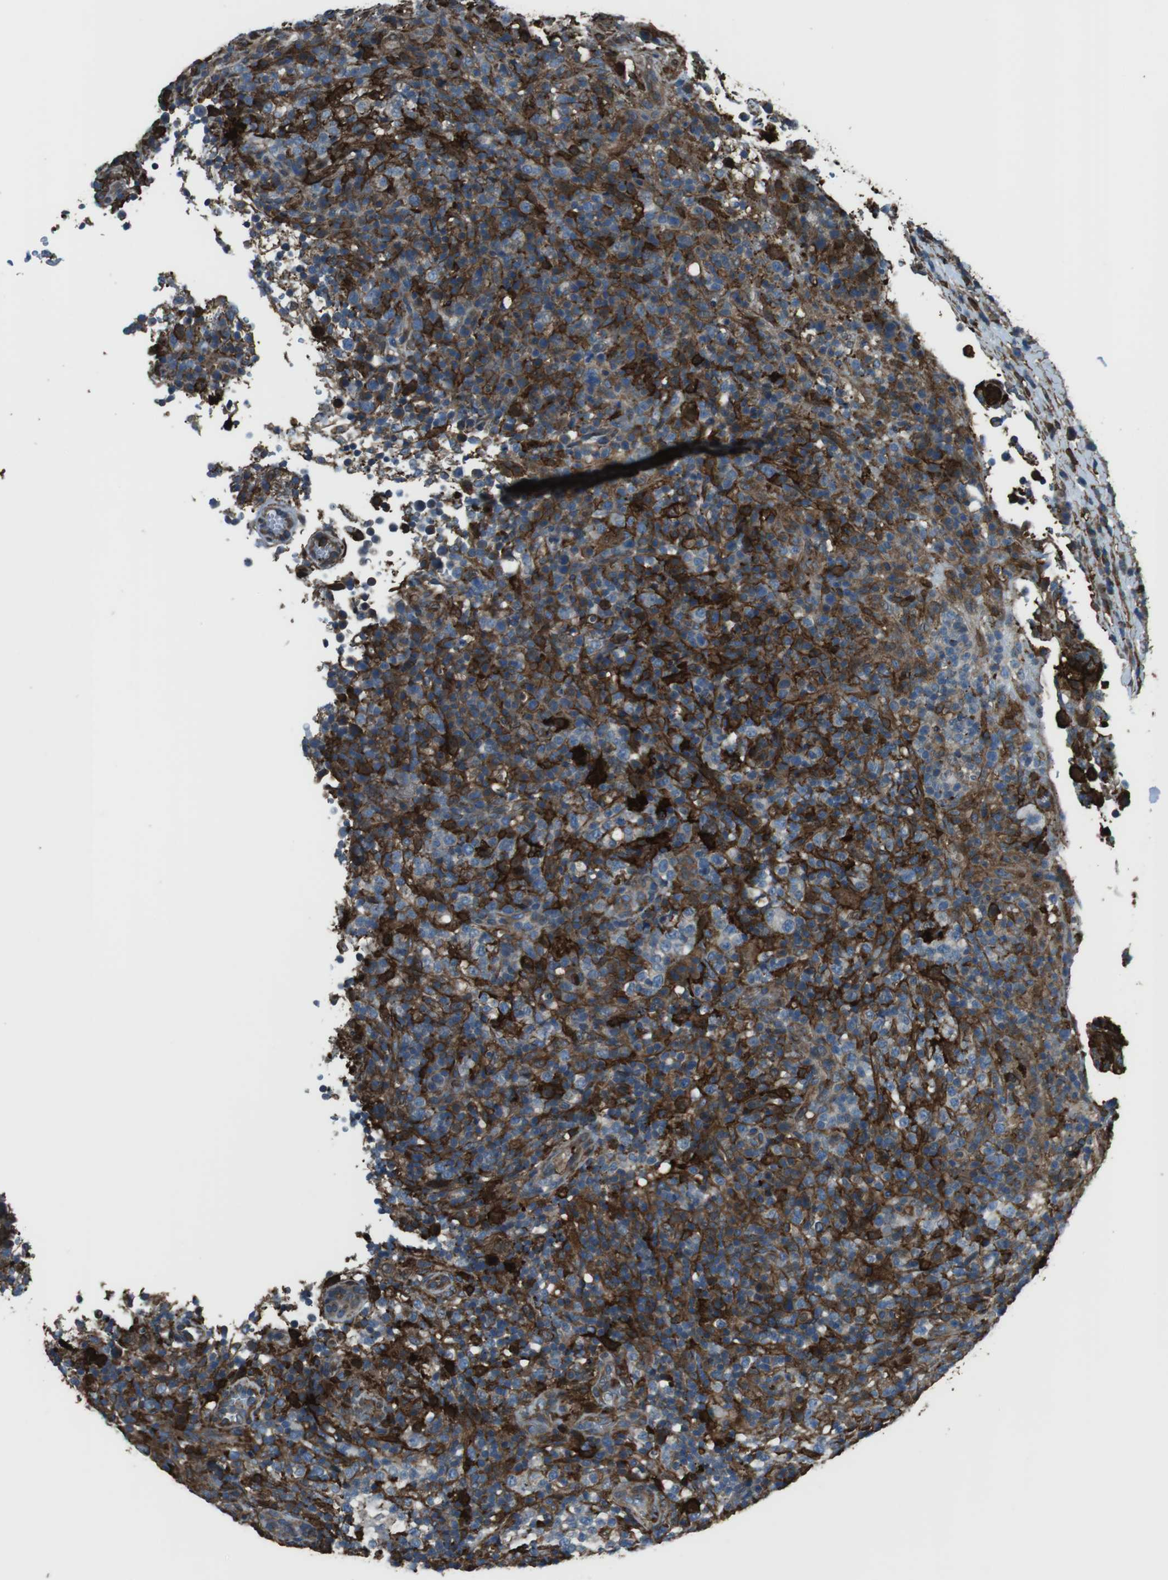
{"staining": {"intensity": "moderate", "quantity": "25%-75%", "location": "cytoplasmic/membranous"}, "tissue": "lymphoma", "cell_type": "Tumor cells", "image_type": "cancer", "snomed": [{"axis": "morphology", "description": "Malignant lymphoma, non-Hodgkin's type, High grade"}, {"axis": "topography", "description": "Lymph node"}], "caption": "A histopathology image showing moderate cytoplasmic/membranous staining in approximately 25%-75% of tumor cells in lymphoma, as visualized by brown immunohistochemical staining.", "gene": "SFT2D1", "patient": {"sex": "female", "age": 76}}